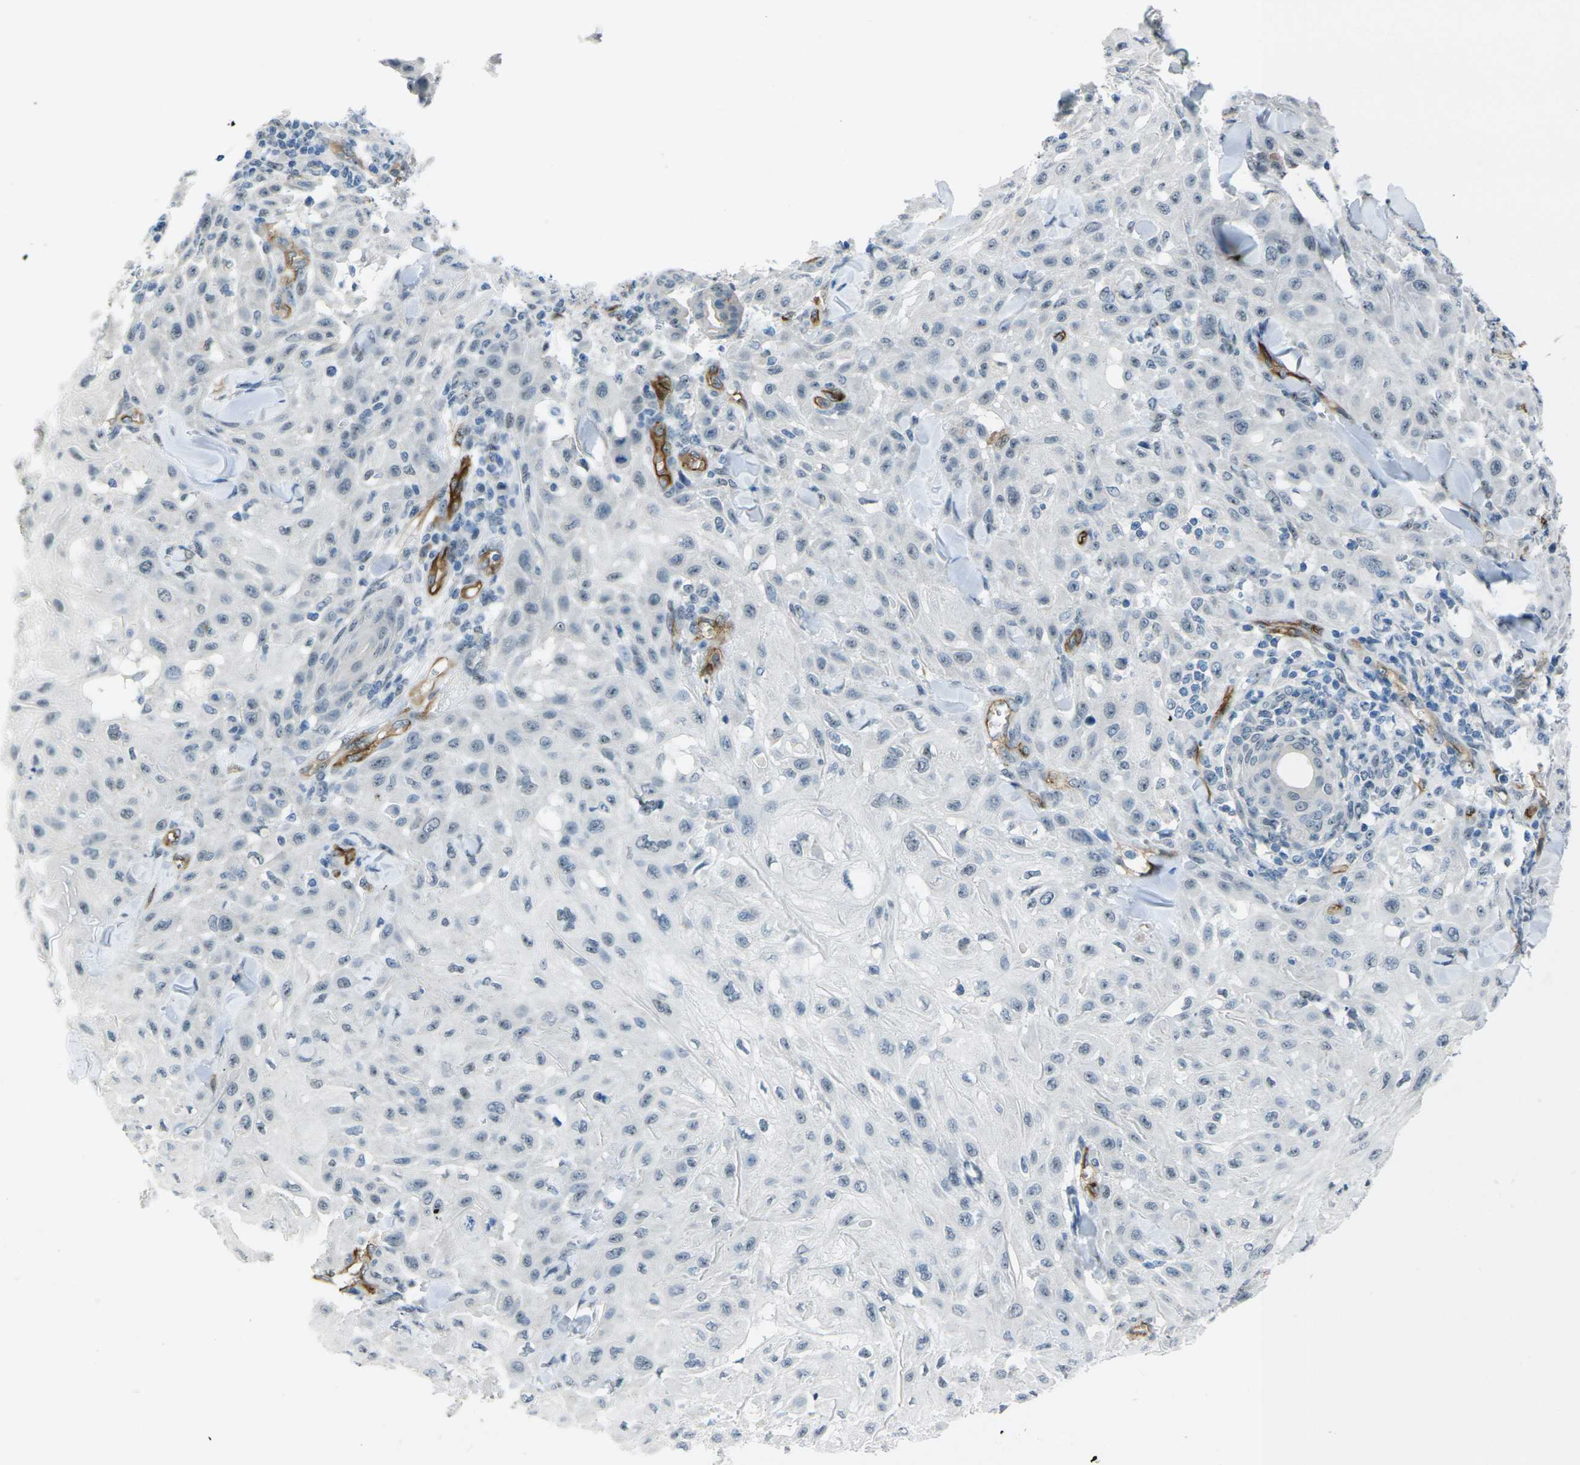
{"staining": {"intensity": "negative", "quantity": "none", "location": "none"}, "tissue": "skin cancer", "cell_type": "Tumor cells", "image_type": "cancer", "snomed": [{"axis": "morphology", "description": "Squamous cell carcinoma, NOS"}, {"axis": "topography", "description": "Skin"}], "caption": "Tumor cells are negative for protein expression in human squamous cell carcinoma (skin).", "gene": "HSPA12B", "patient": {"sex": "male", "age": 24}}